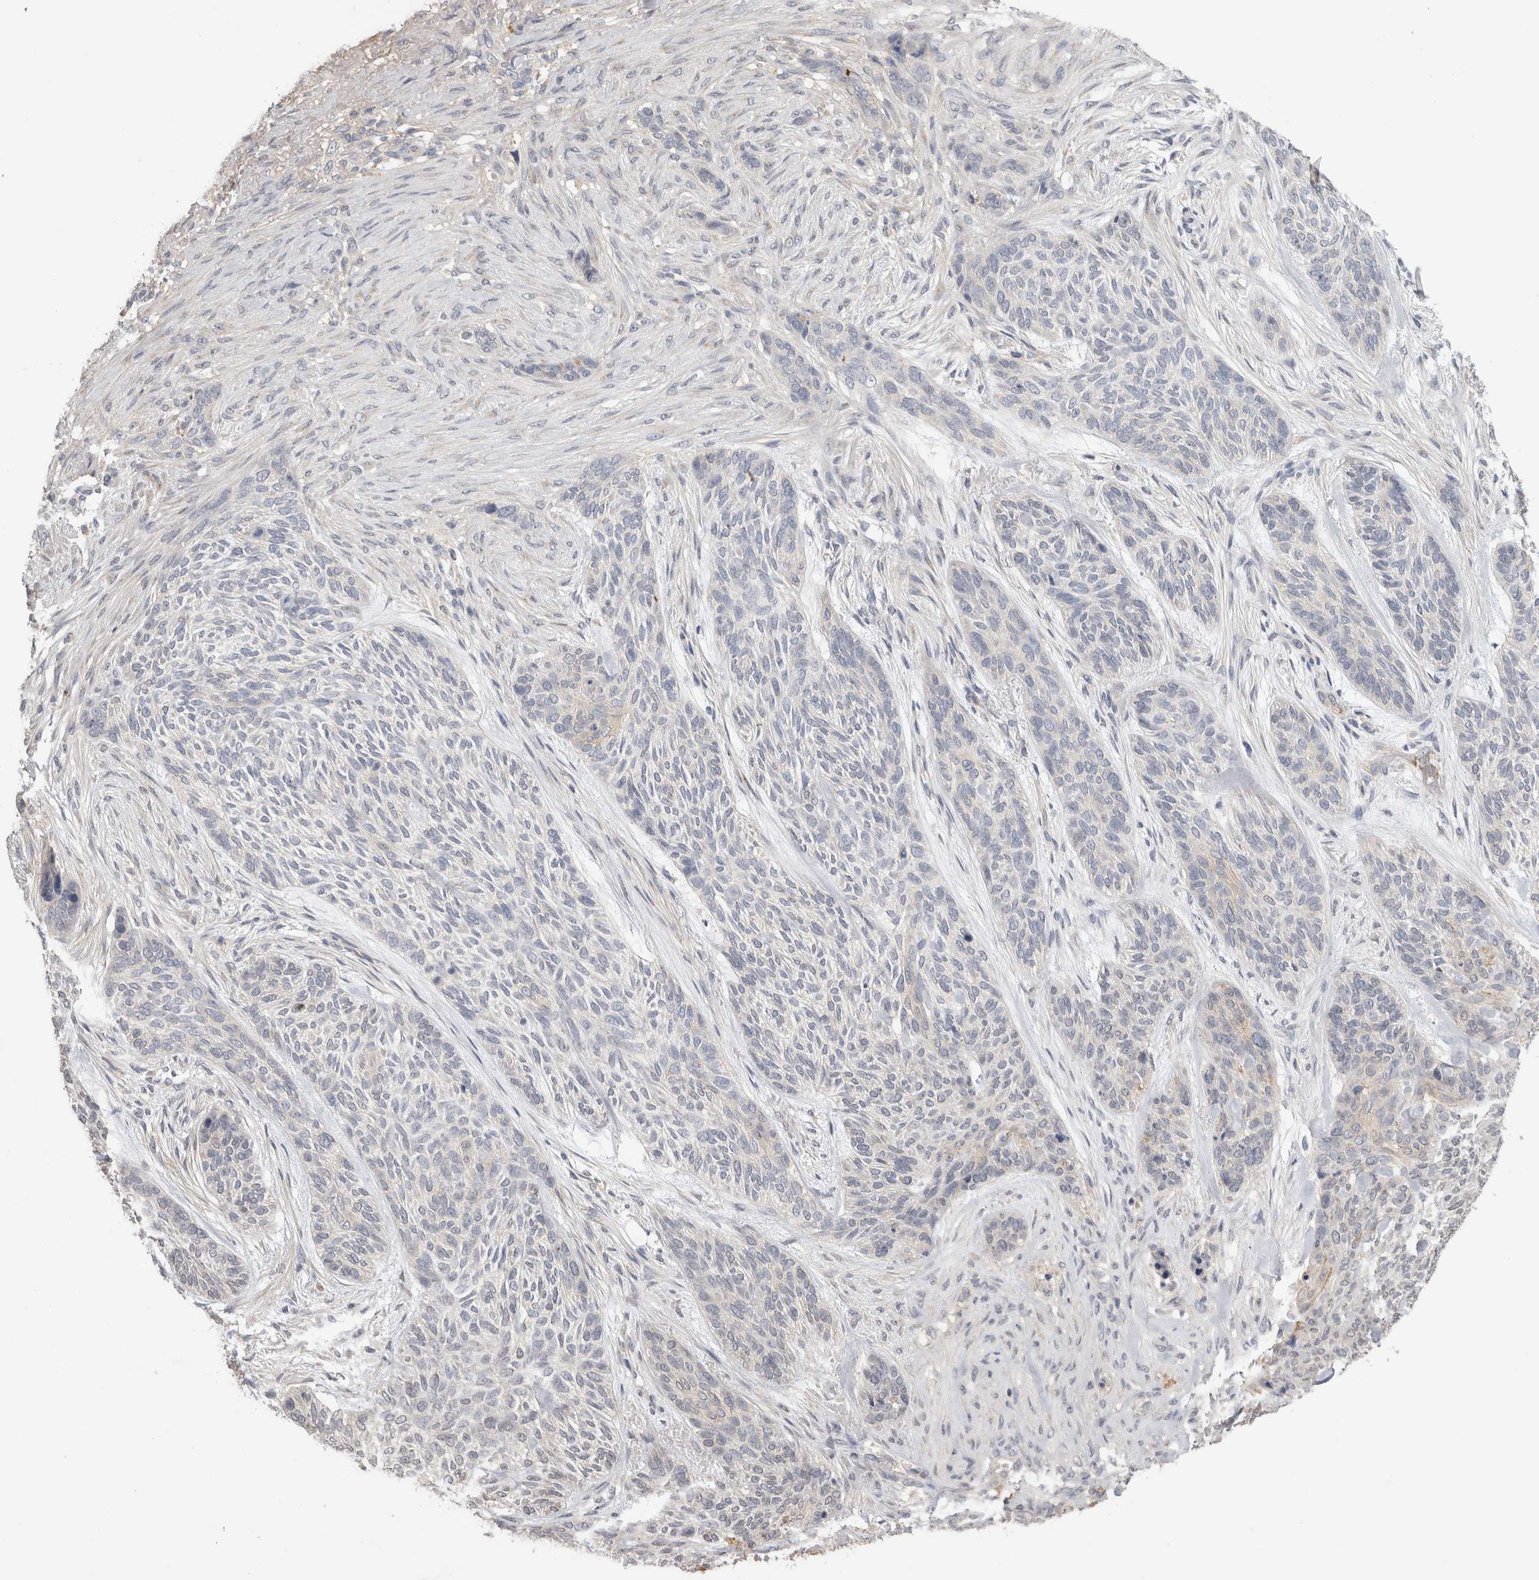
{"staining": {"intensity": "negative", "quantity": "none", "location": "none"}, "tissue": "skin cancer", "cell_type": "Tumor cells", "image_type": "cancer", "snomed": [{"axis": "morphology", "description": "Basal cell carcinoma"}, {"axis": "topography", "description": "Skin"}], "caption": "Immunohistochemistry (IHC) of human skin basal cell carcinoma displays no staining in tumor cells.", "gene": "PPP3CC", "patient": {"sex": "male", "age": 55}}